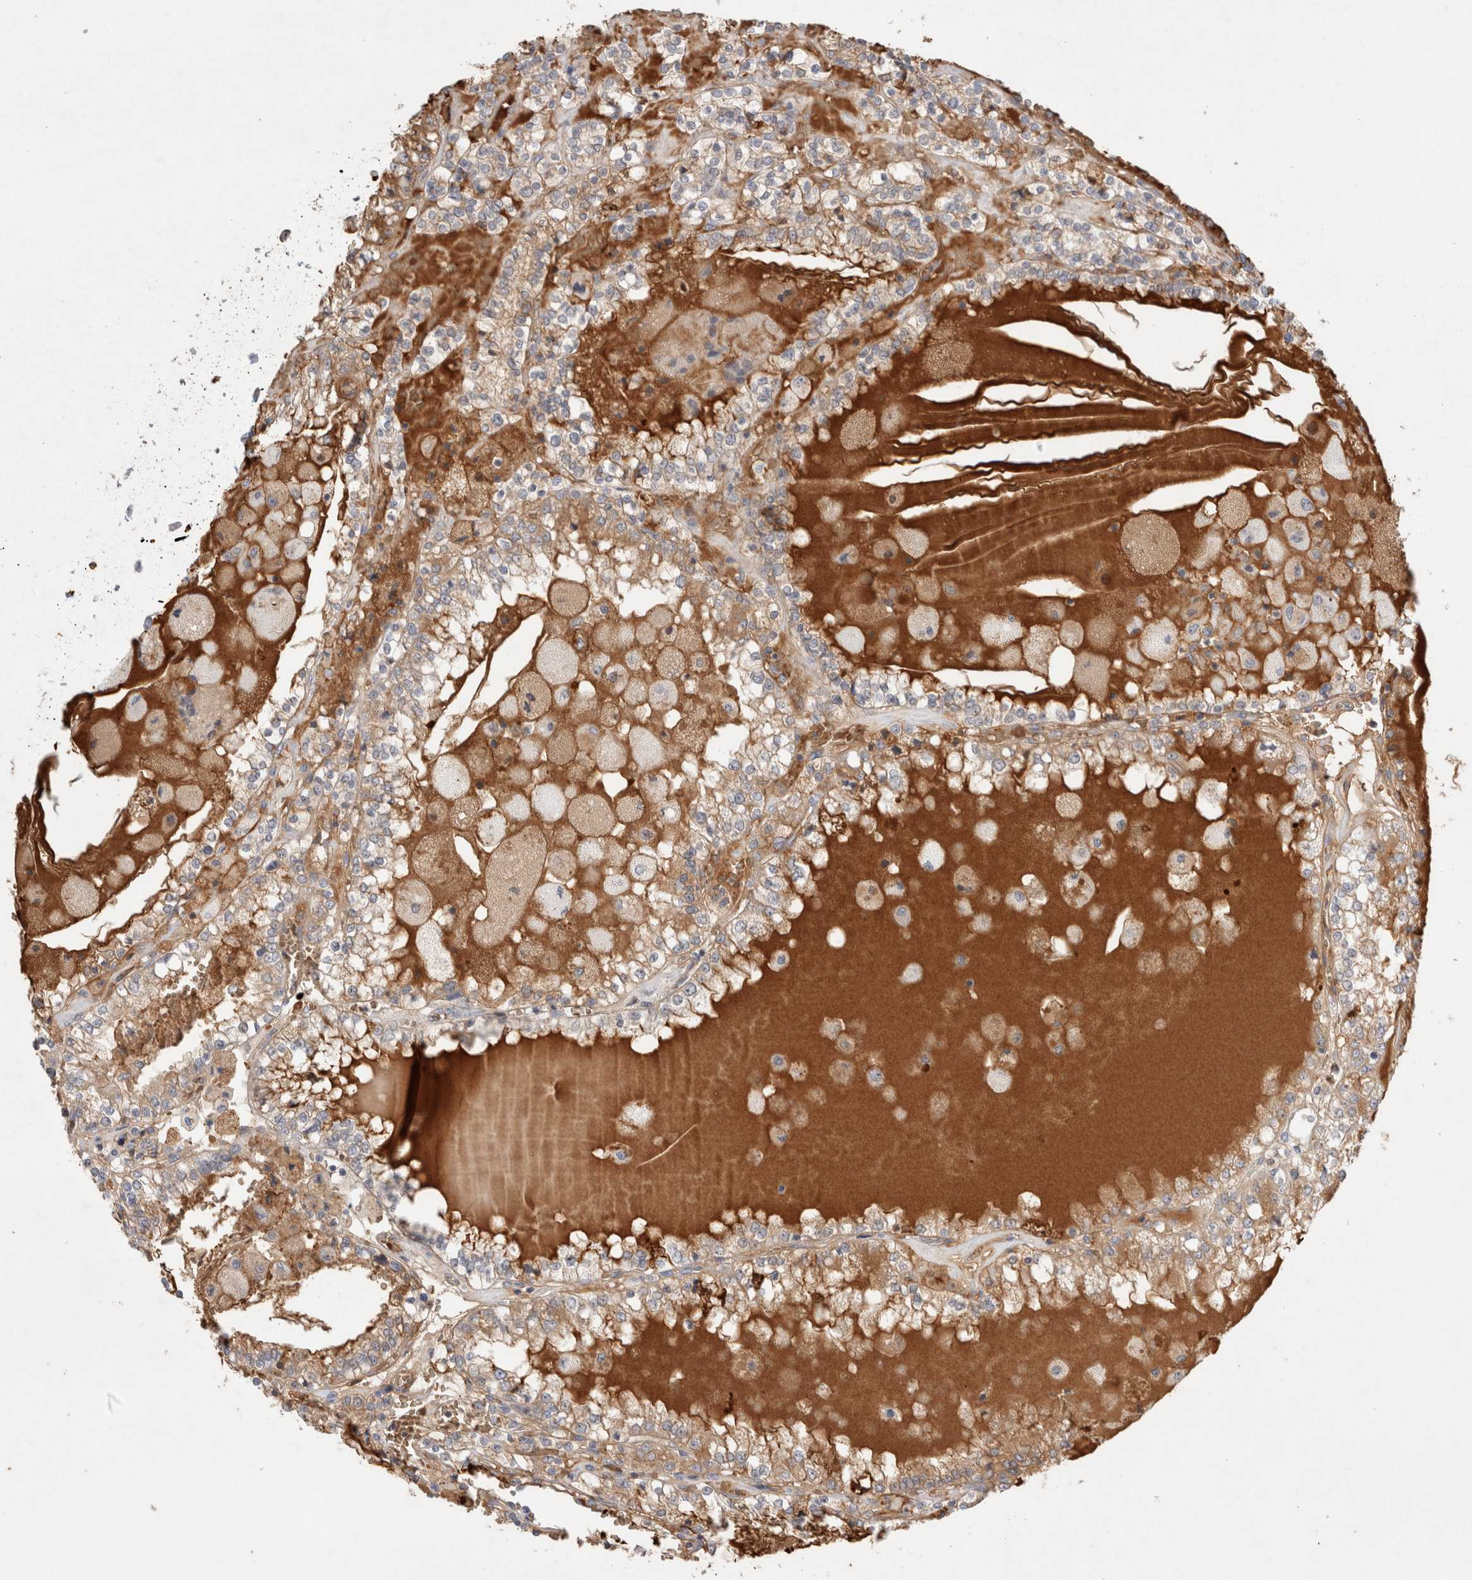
{"staining": {"intensity": "moderate", "quantity": "<25%", "location": "cytoplasmic/membranous"}, "tissue": "renal cancer", "cell_type": "Tumor cells", "image_type": "cancer", "snomed": [{"axis": "morphology", "description": "Adenocarcinoma, NOS"}, {"axis": "topography", "description": "Kidney"}], "caption": "Protein expression analysis of adenocarcinoma (renal) displays moderate cytoplasmic/membranous positivity in about <25% of tumor cells.", "gene": "MST1", "patient": {"sex": "female", "age": 56}}